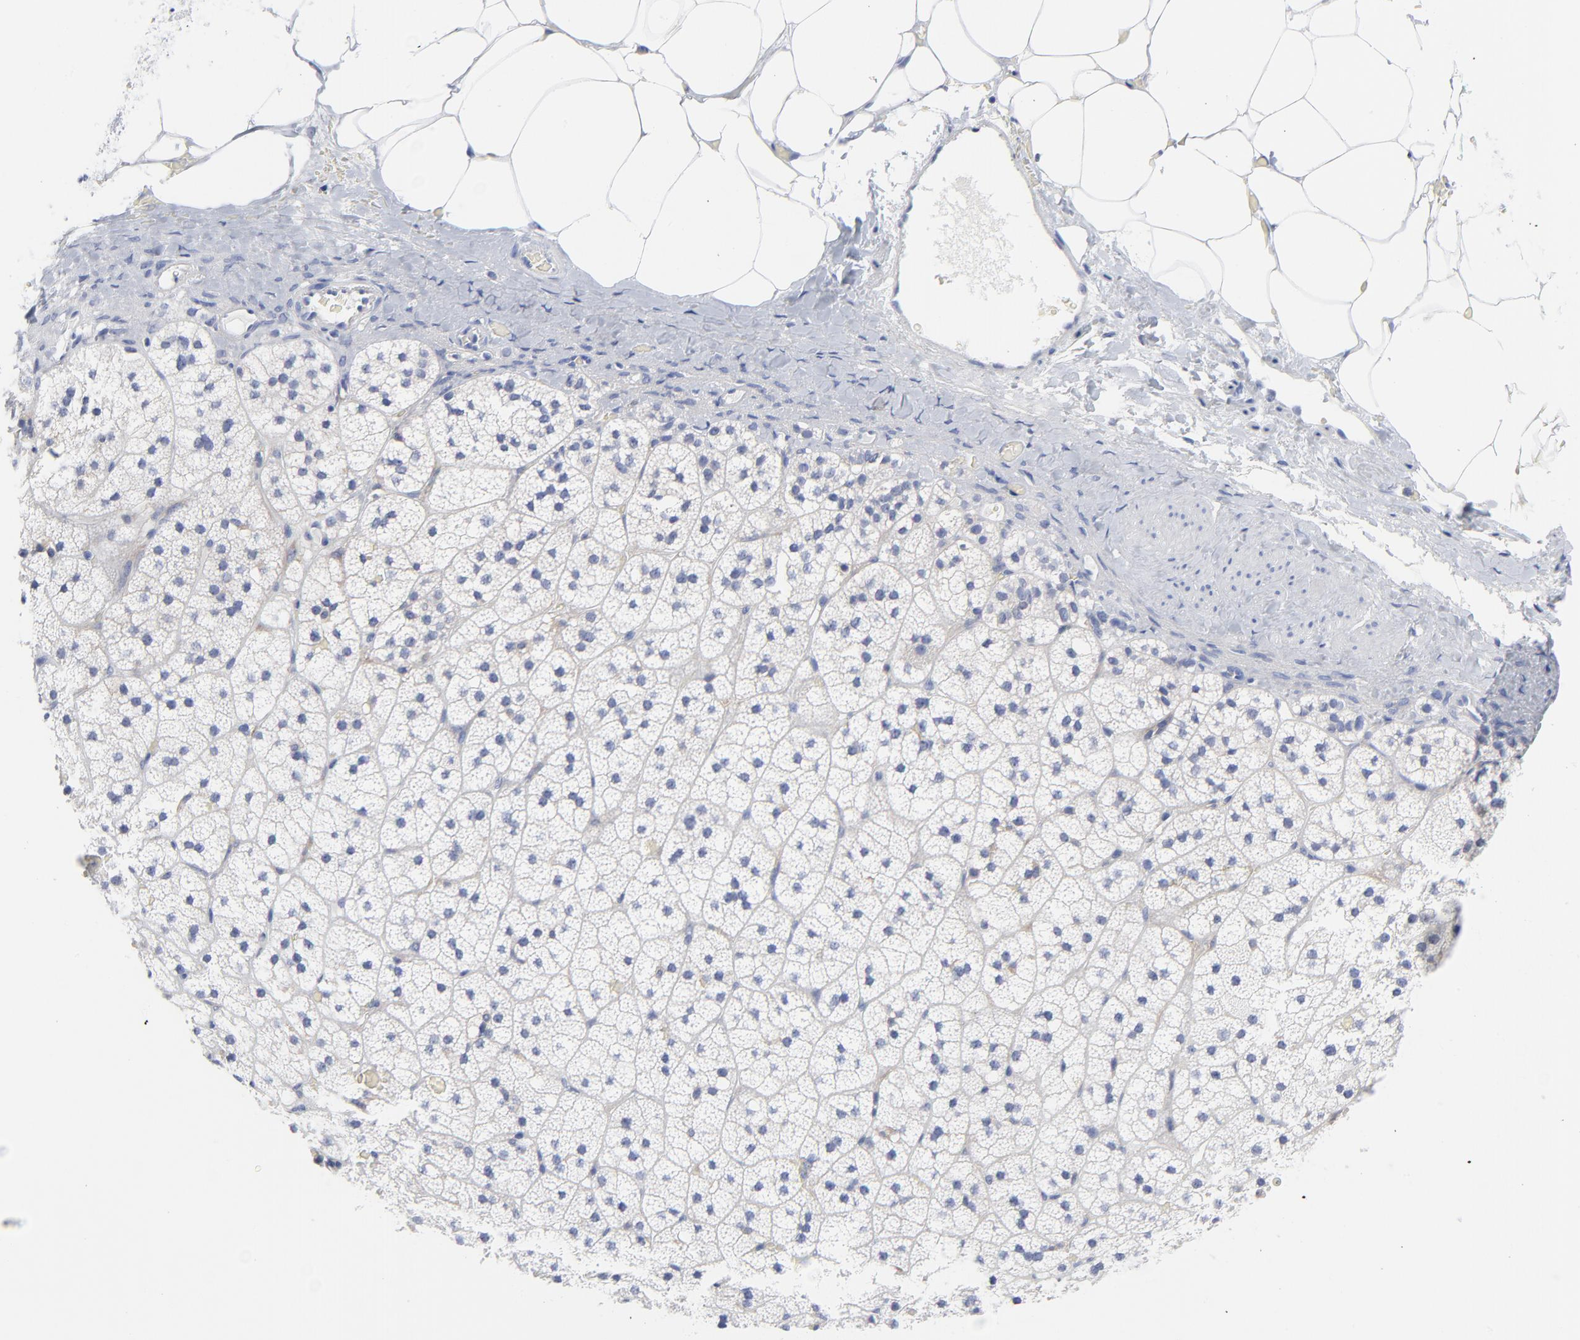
{"staining": {"intensity": "negative", "quantity": "none", "location": "none"}, "tissue": "adrenal gland", "cell_type": "Glandular cells", "image_type": "normal", "snomed": [{"axis": "morphology", "description": "Normal tissue, NOS"}, {"axis": "topography", "description": "Adrenal gland"}], "caption": "DAB (3,3'-diaminobenzidine) immunohistochemical staining of unremarkable adrenal gland demonstrates no significant expression in glandular cells.", "gene": "STAT2", "patient": {"sex": "male", "age": 35}}